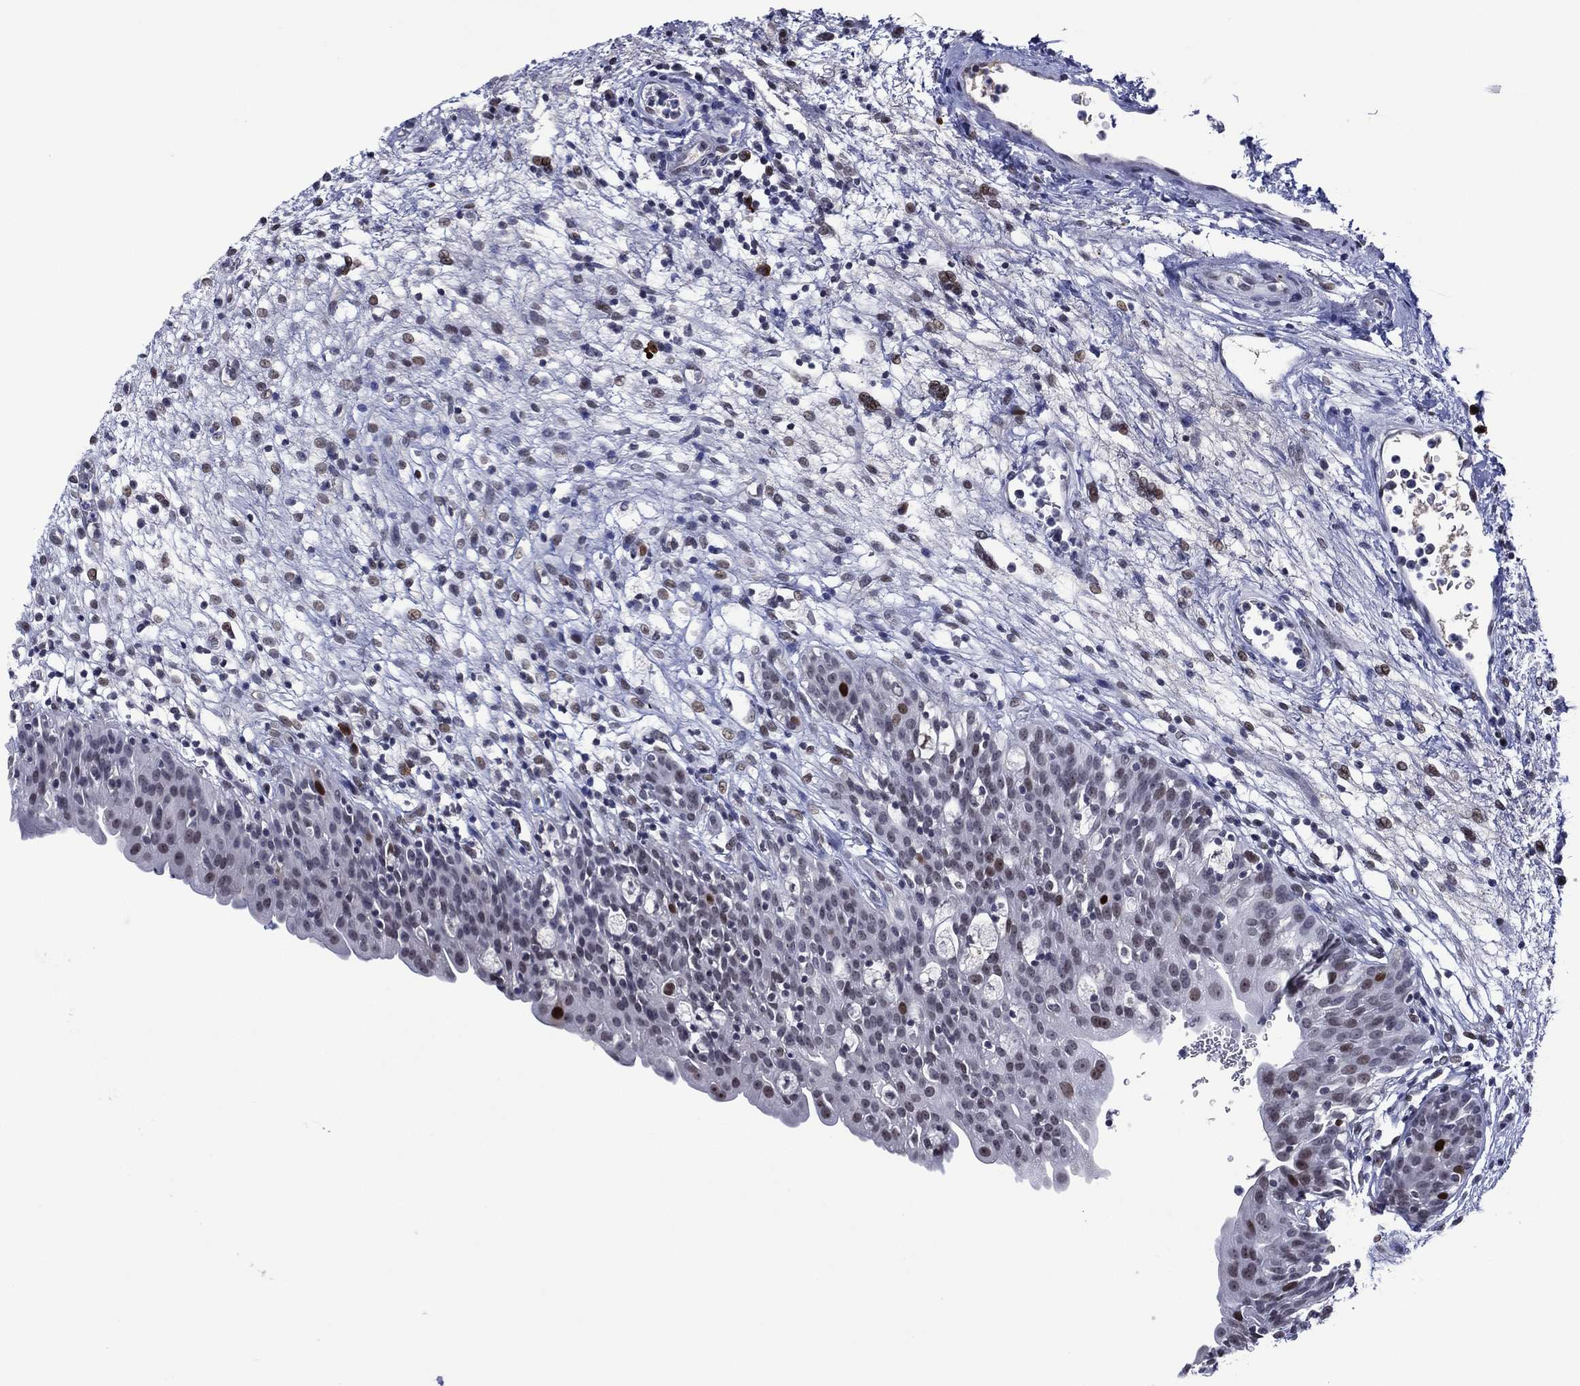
{"staining": {"intensity": "moderate", "quantity": "<25%", "location": "nuclear"}, "tissue": "urinary bladder", "cell_type": "Urothelial cells", "image_type": "normal", "snomed": [{"axis": "morphology", "description": "Normal tissue, NOS"}, {"axis": "topography", "description": "Urinary bladder"}], "caption": "Immunohistochemical staining of unremarkable urinary bladder shows <25% levels of moderate nuclear protein staining in about <25% of urothelial cells. (IHC, brightfield microscopy, high magnification).", "gene": "GATA6", "patient": {"sex": "male", "age": 76}}